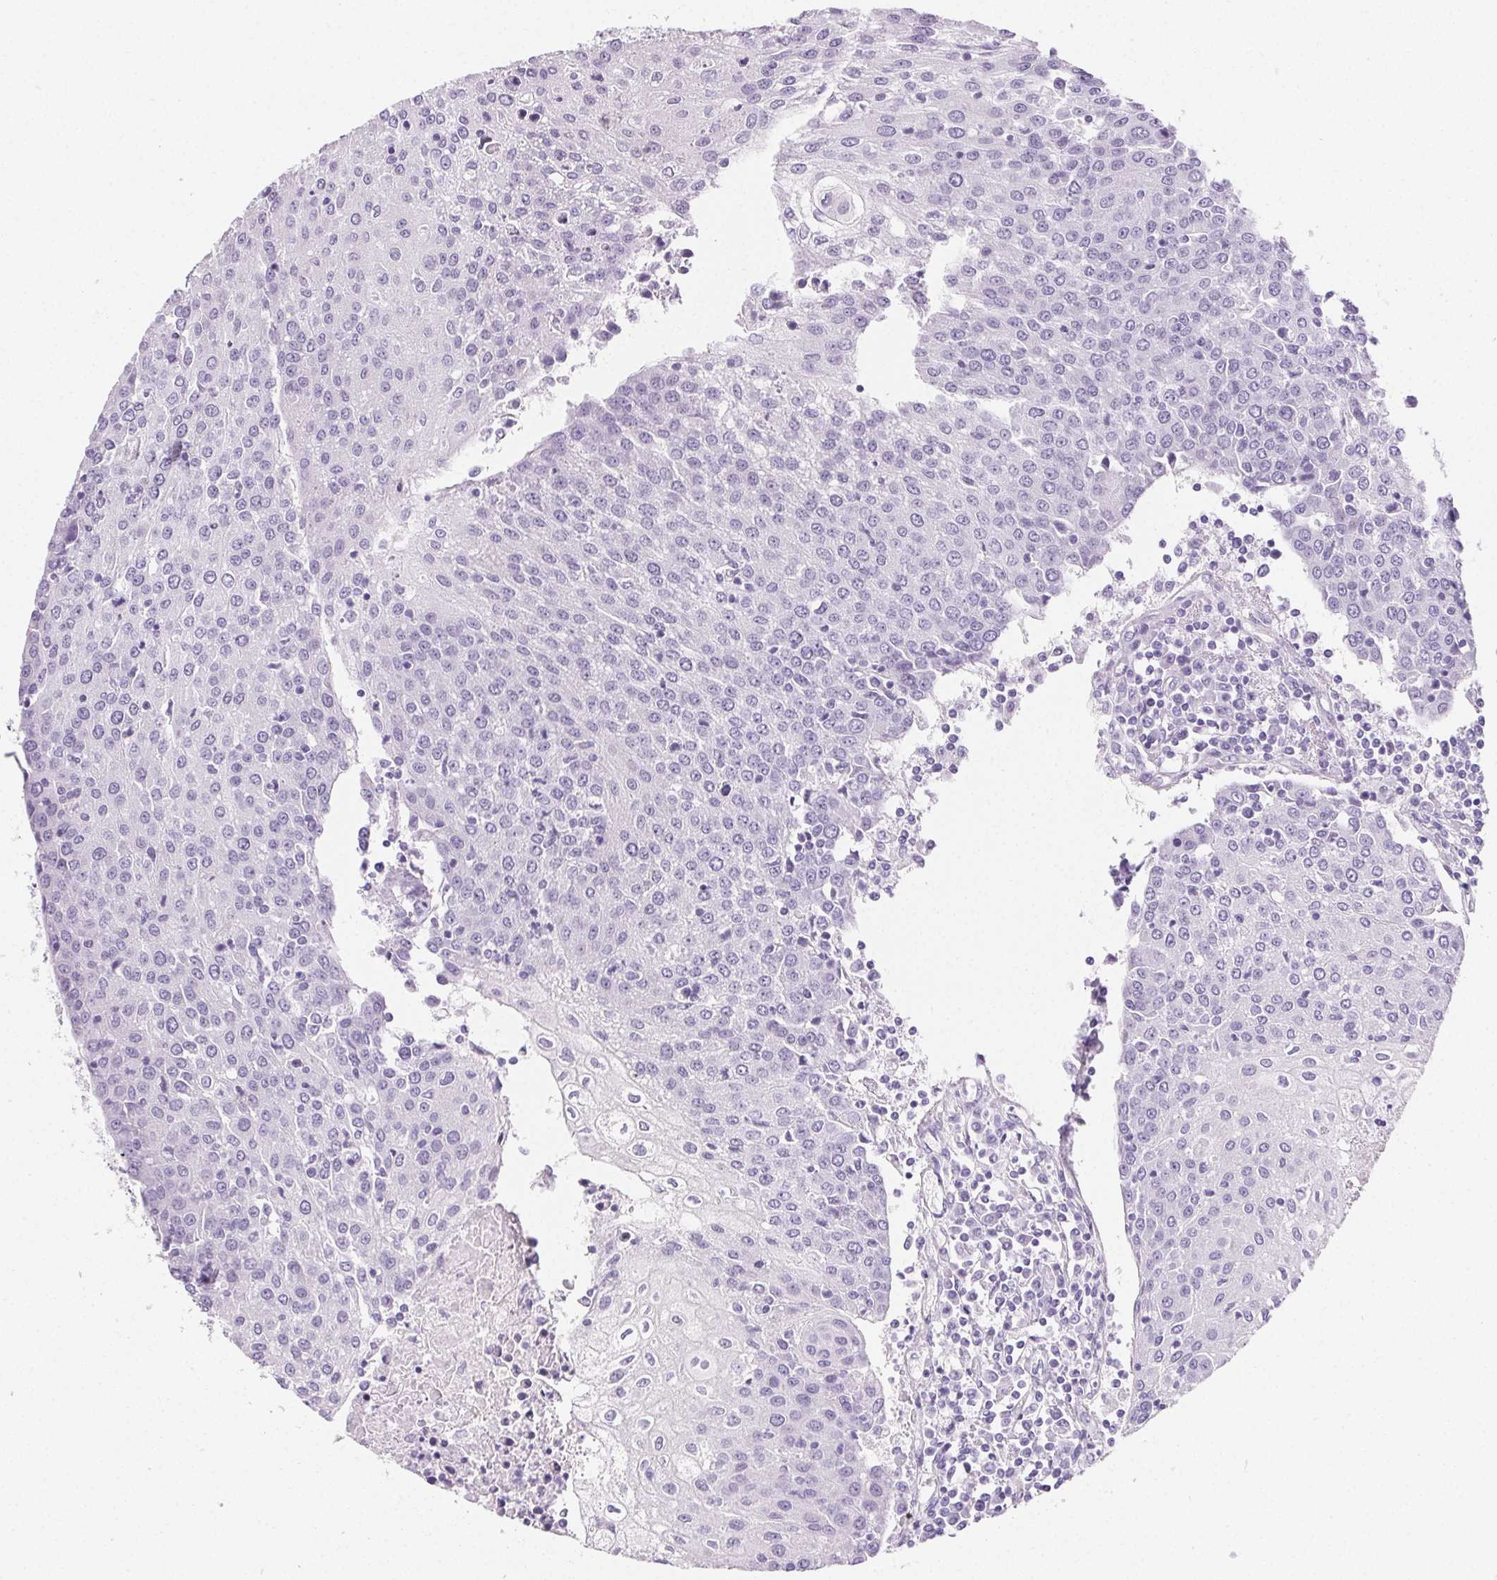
{"staining": {"intensity": "negative", "quantity": "none", "location": "none"}, "tissue": "urothelial cancer", "cell_type": "Tumor cells", "image_type": "cancer", "snomed": [{"axis": "morphology", "description": "Urothelial carcinoma, High grade"}, {"axis": "topography", "description": "Urinary bladder"}], "caption": "Immunohistochemistry (IHC) photomicrograph of neoplastic tissue: human urothelial cancer stained with DAB (3,3'-diaminobenzidine) demonstrates no significant protein expression in tumor cells.", "gene": "PRSS3", "patient": {"sex": "female", "age": 85}}